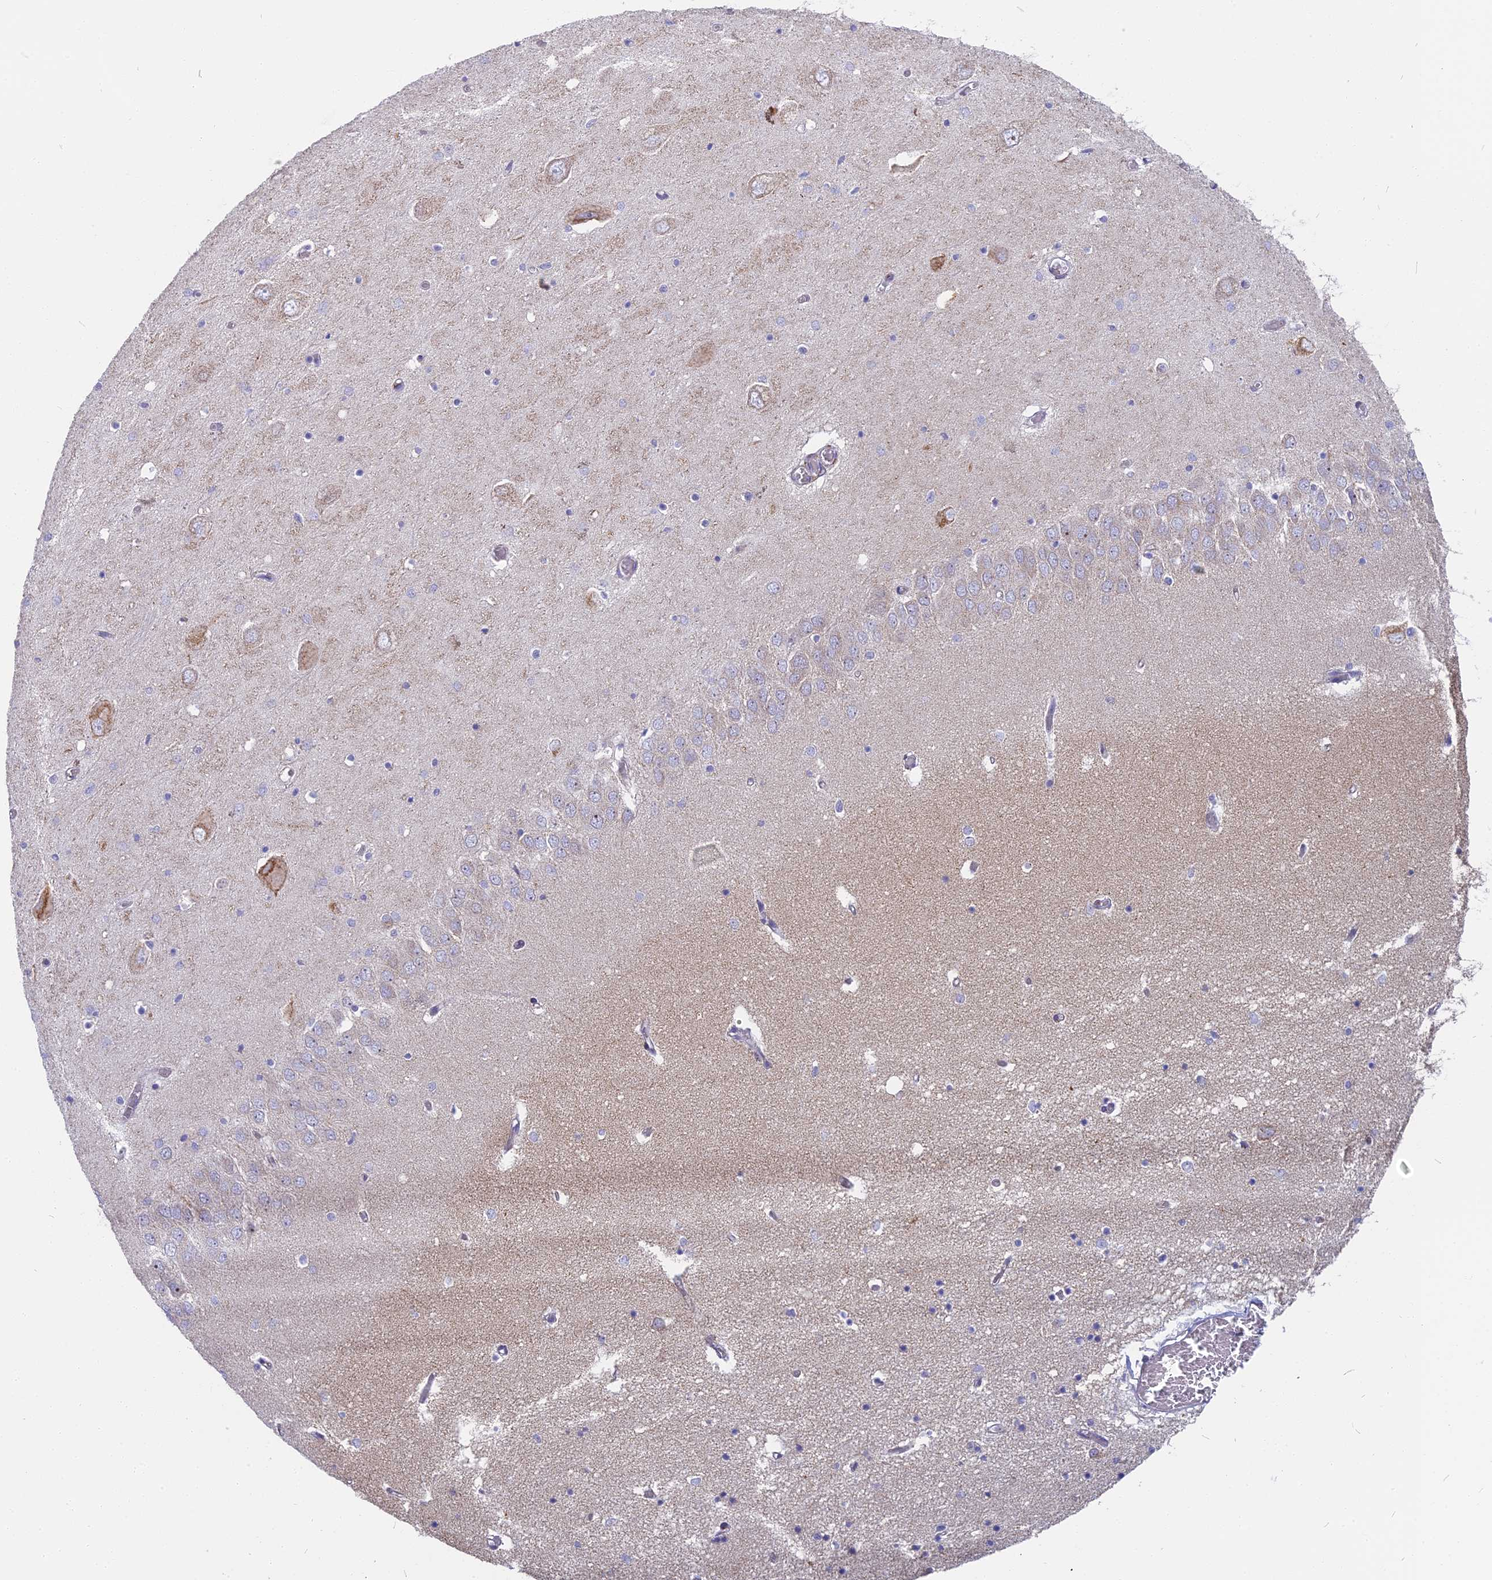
{"staining": {"intensity": "negative", "quantity": "none", "location": "none"}, "tissue": "hippocampus", "cell_type": "Glial cells", "image_type": "normal", "snomed": [{"axis": "morphology", "description": "Normal tissue, NOS"}, {"axis": "topography", "description": "Hippocampus"}], "caption": "Glial cells are negative for brown protein staining in benign hippocampus. (DAB immunohistochemistry (IHC) visualized using brightfield microscopy, high magnification).", "gene": "DTWD1", "patient": {"sex": "male", "age": 70}}